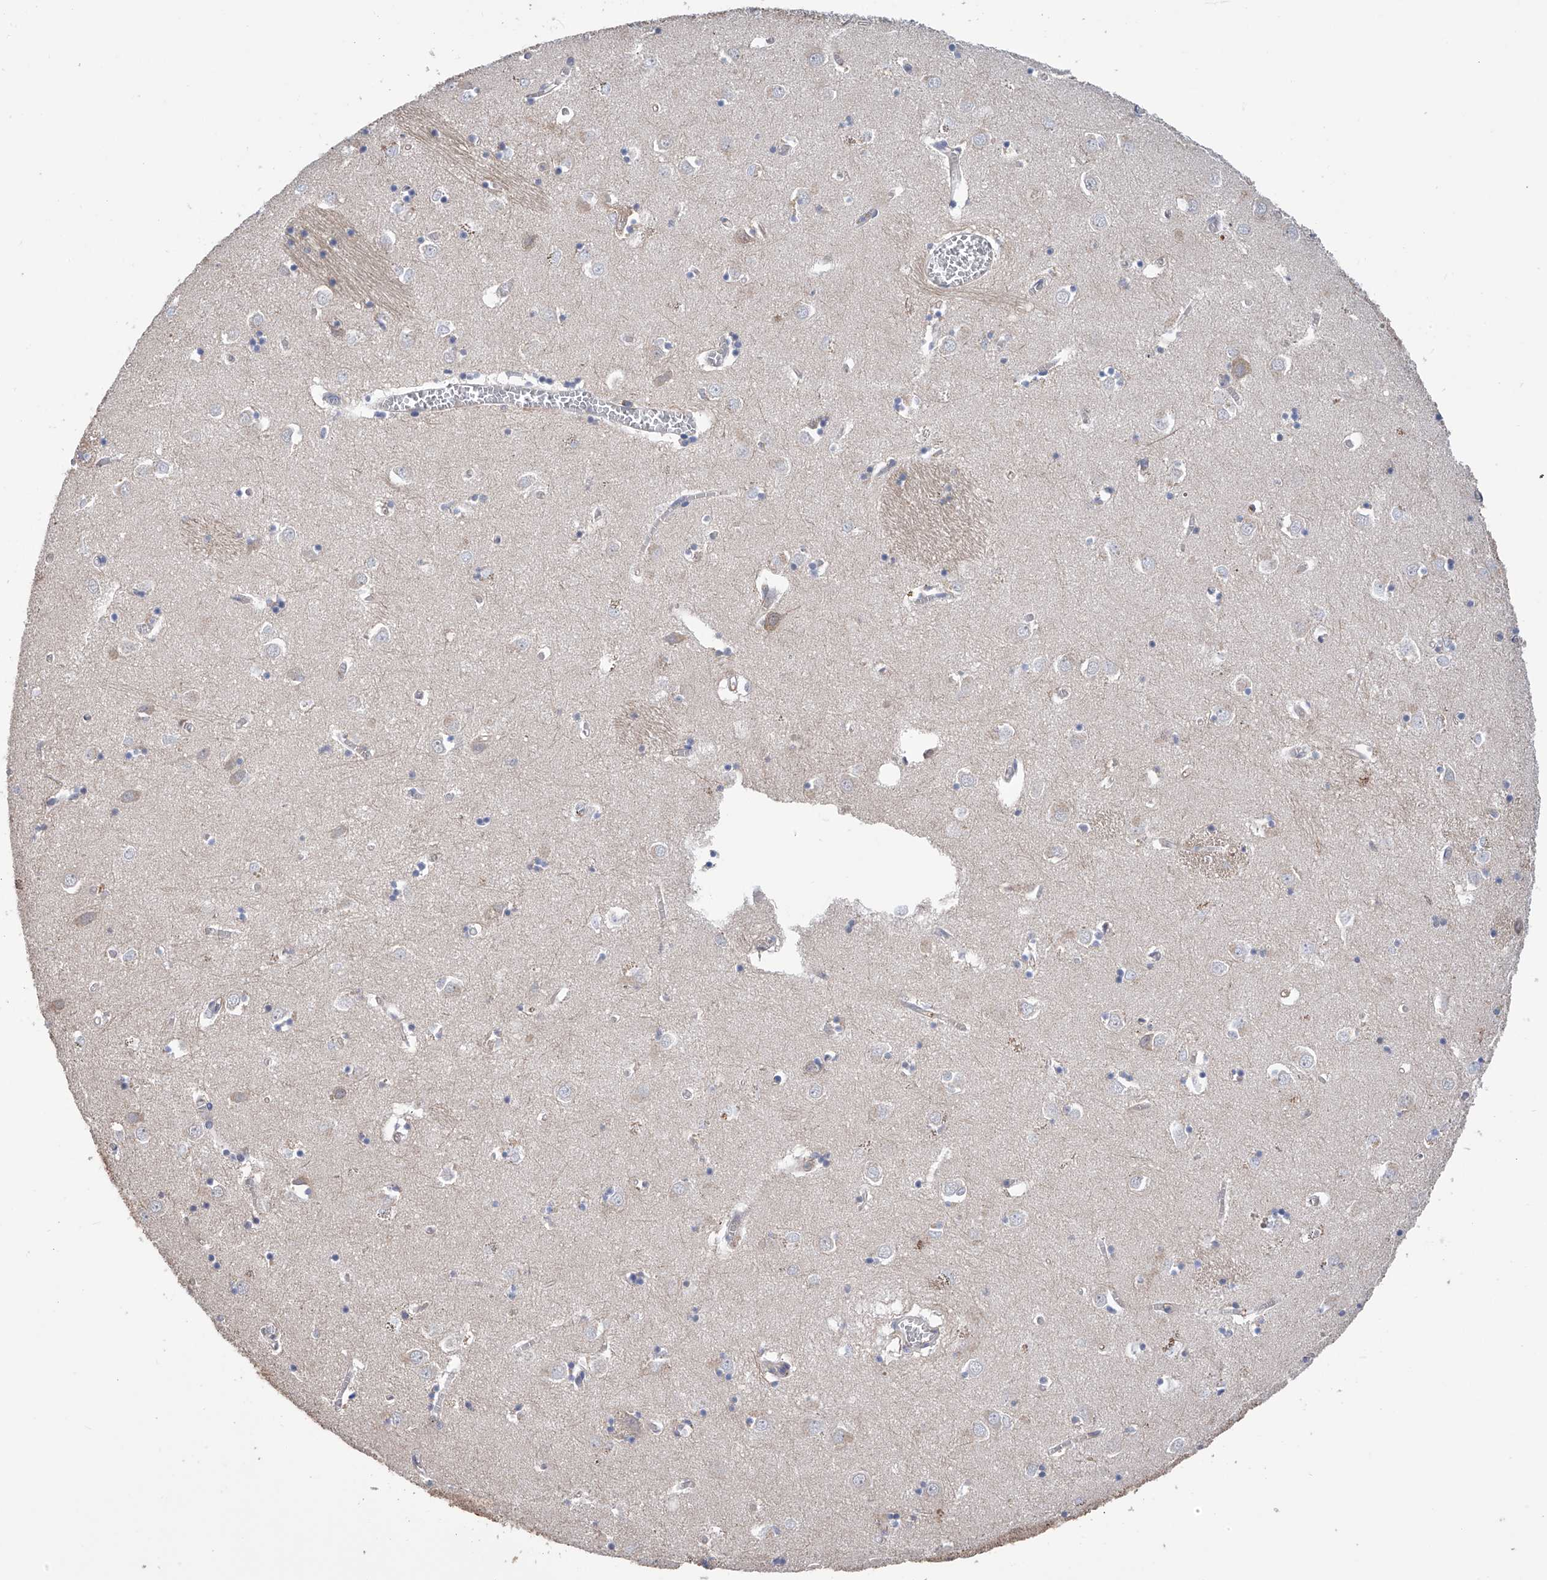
{"staining": {"intensity": "weak", "quantity": "<25%", "location": "cytoplasmic/membranous"}, "tissue": "caudate", "cell_type": "Glial cells", "image_type": "normal", "snomed": [{"axis": "morphology", "description": "Normal tissue, NOS"}, {"axis": "topography", "description": "Lateral ventricle wall"}], "caption": "Caudate stained for a protein using immunohistochemistry (IHC) exhibits no expression glial cells.", "gene": "NUDT17", "patient": {"sex": "male", "age": 70}}